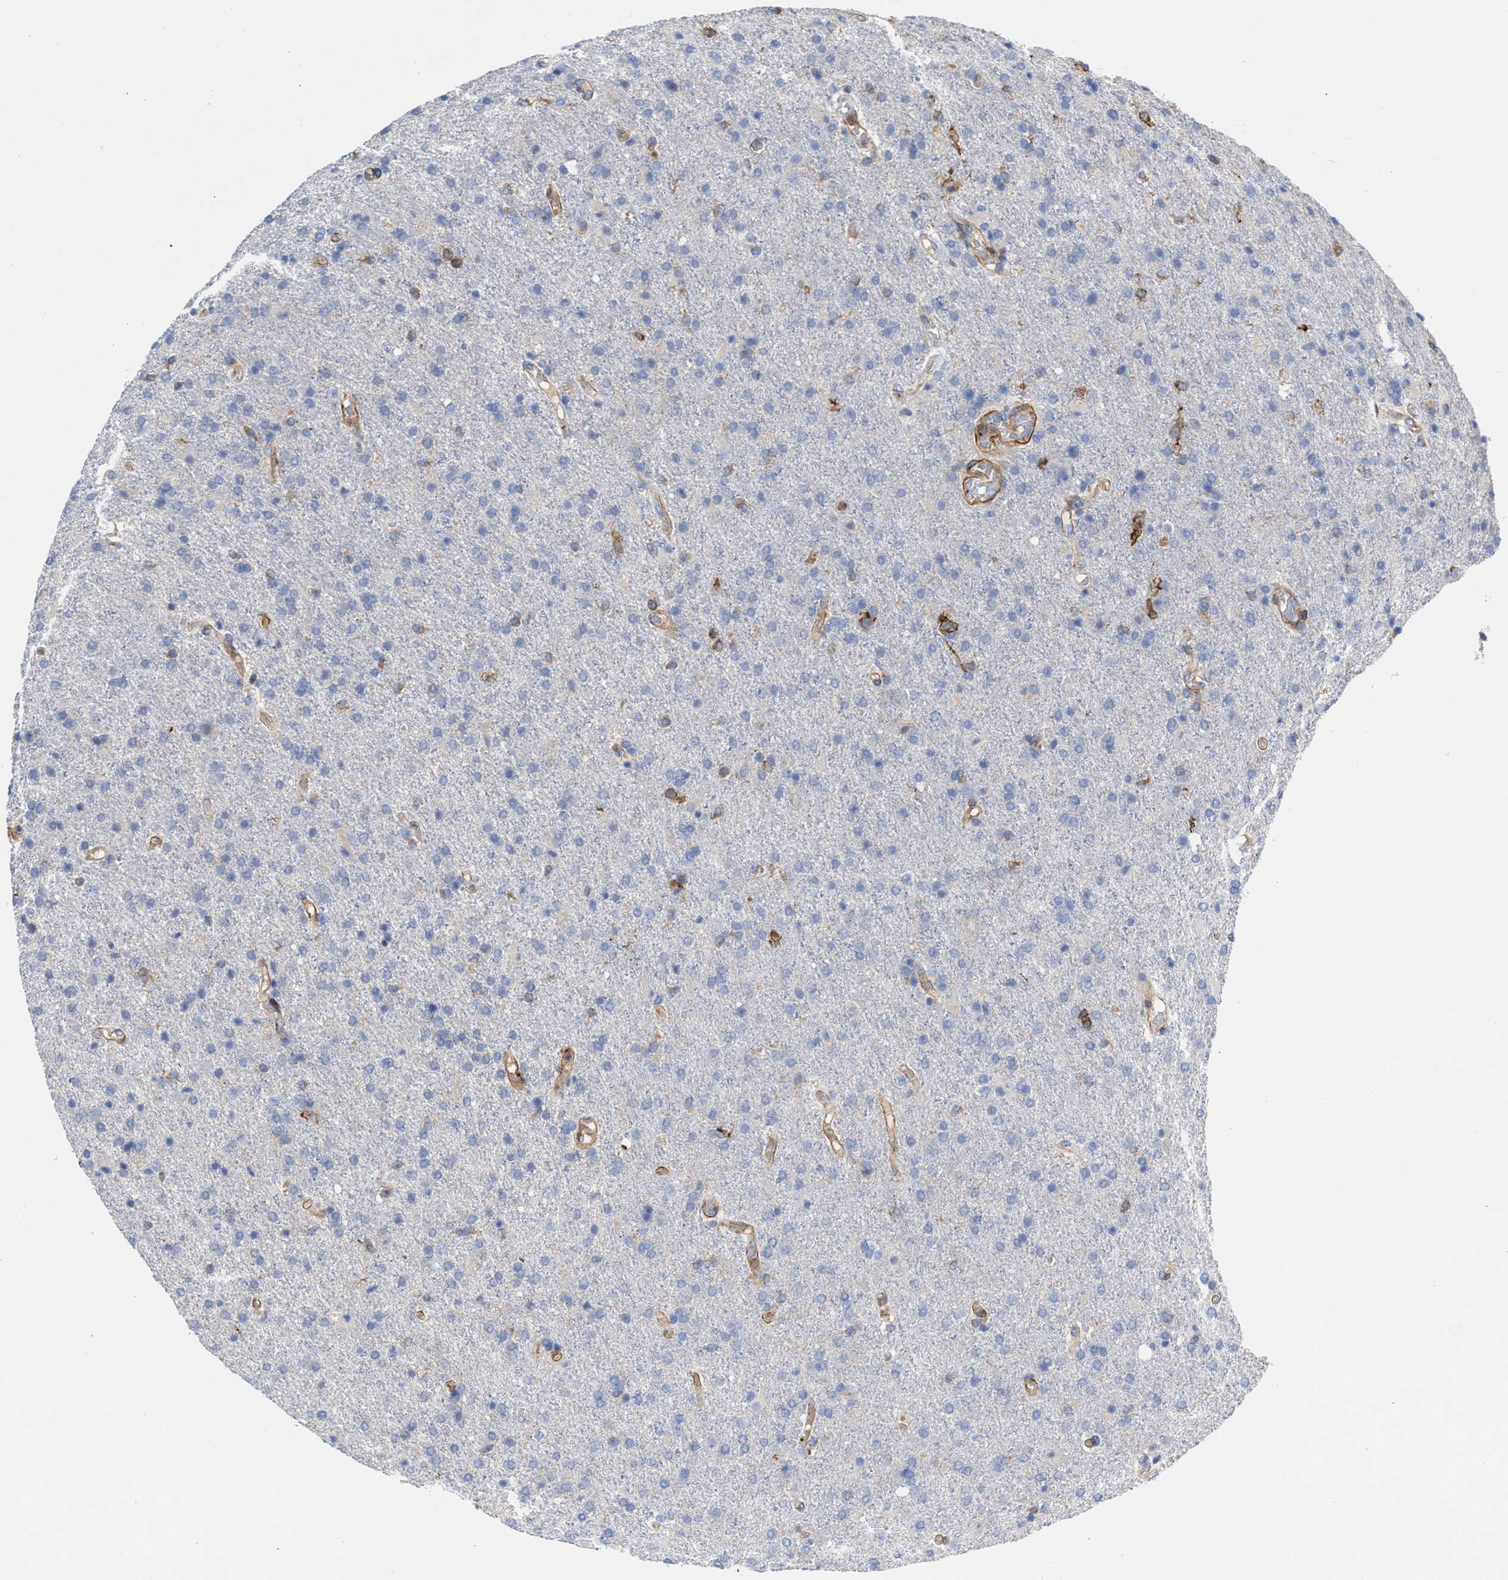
{"staining": {"intensity": "negative", "quantity": "none", "location": "none"}, "tissue": "glioma", "cell_type": "Tumor cells", "image_type": "cancer", "snomed": [{"axis": "morphology", "description": "Glioma, malignant, High grade"}, {"axis": "topography", "description": "Brain"}], "caption": "A high-resolution photomicrograph shows immunohistochemistry (IHC) staining of glioma, which displays no significant positivity in tumor cells. (DAB (3,3'-diaminobenzidine) IHC with hematoxylin counter stain).", "gene": "HS3ST5", "patient": {"sex": "male", "age": 72}}